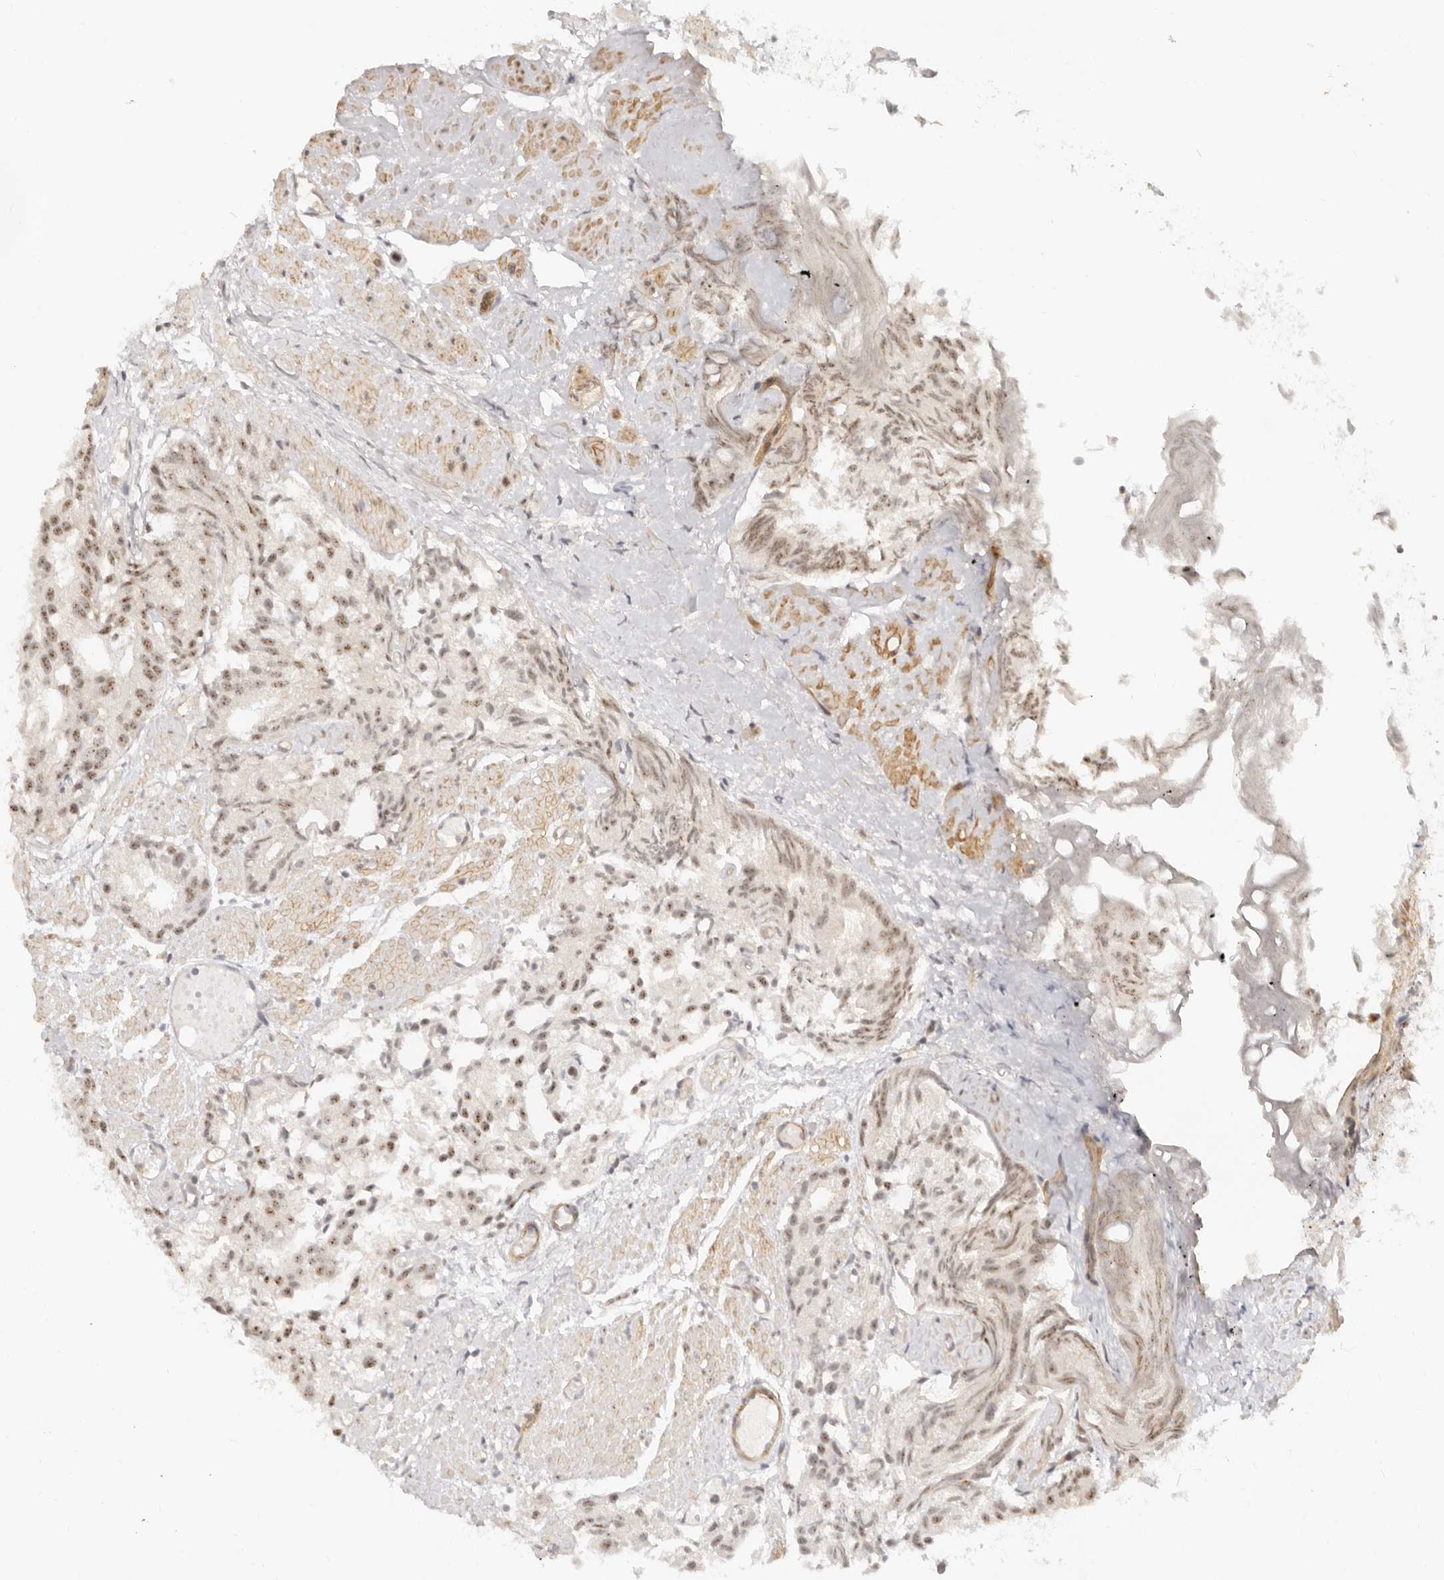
{"staining": {"intensity": "weak", "quantity": ">75%", "location": "nuclear"}, "tissue": "prostate cancer", "cell_type": "Tumor cells", "image_type": "cancer", "snomed": [{"axis": "morphology", "description": "Adenocarcinoma, Low grade"}, {"axis": "topography", "description": "Prostate"}], "caption": "Human adenocarcinoma (low-grade) (prostate) stained with a brown dye displays weak nuclear positive staining in about >75% of tumor cells.", "gene": "BAP1", "patient": {"sex": "male", "age": 88}}